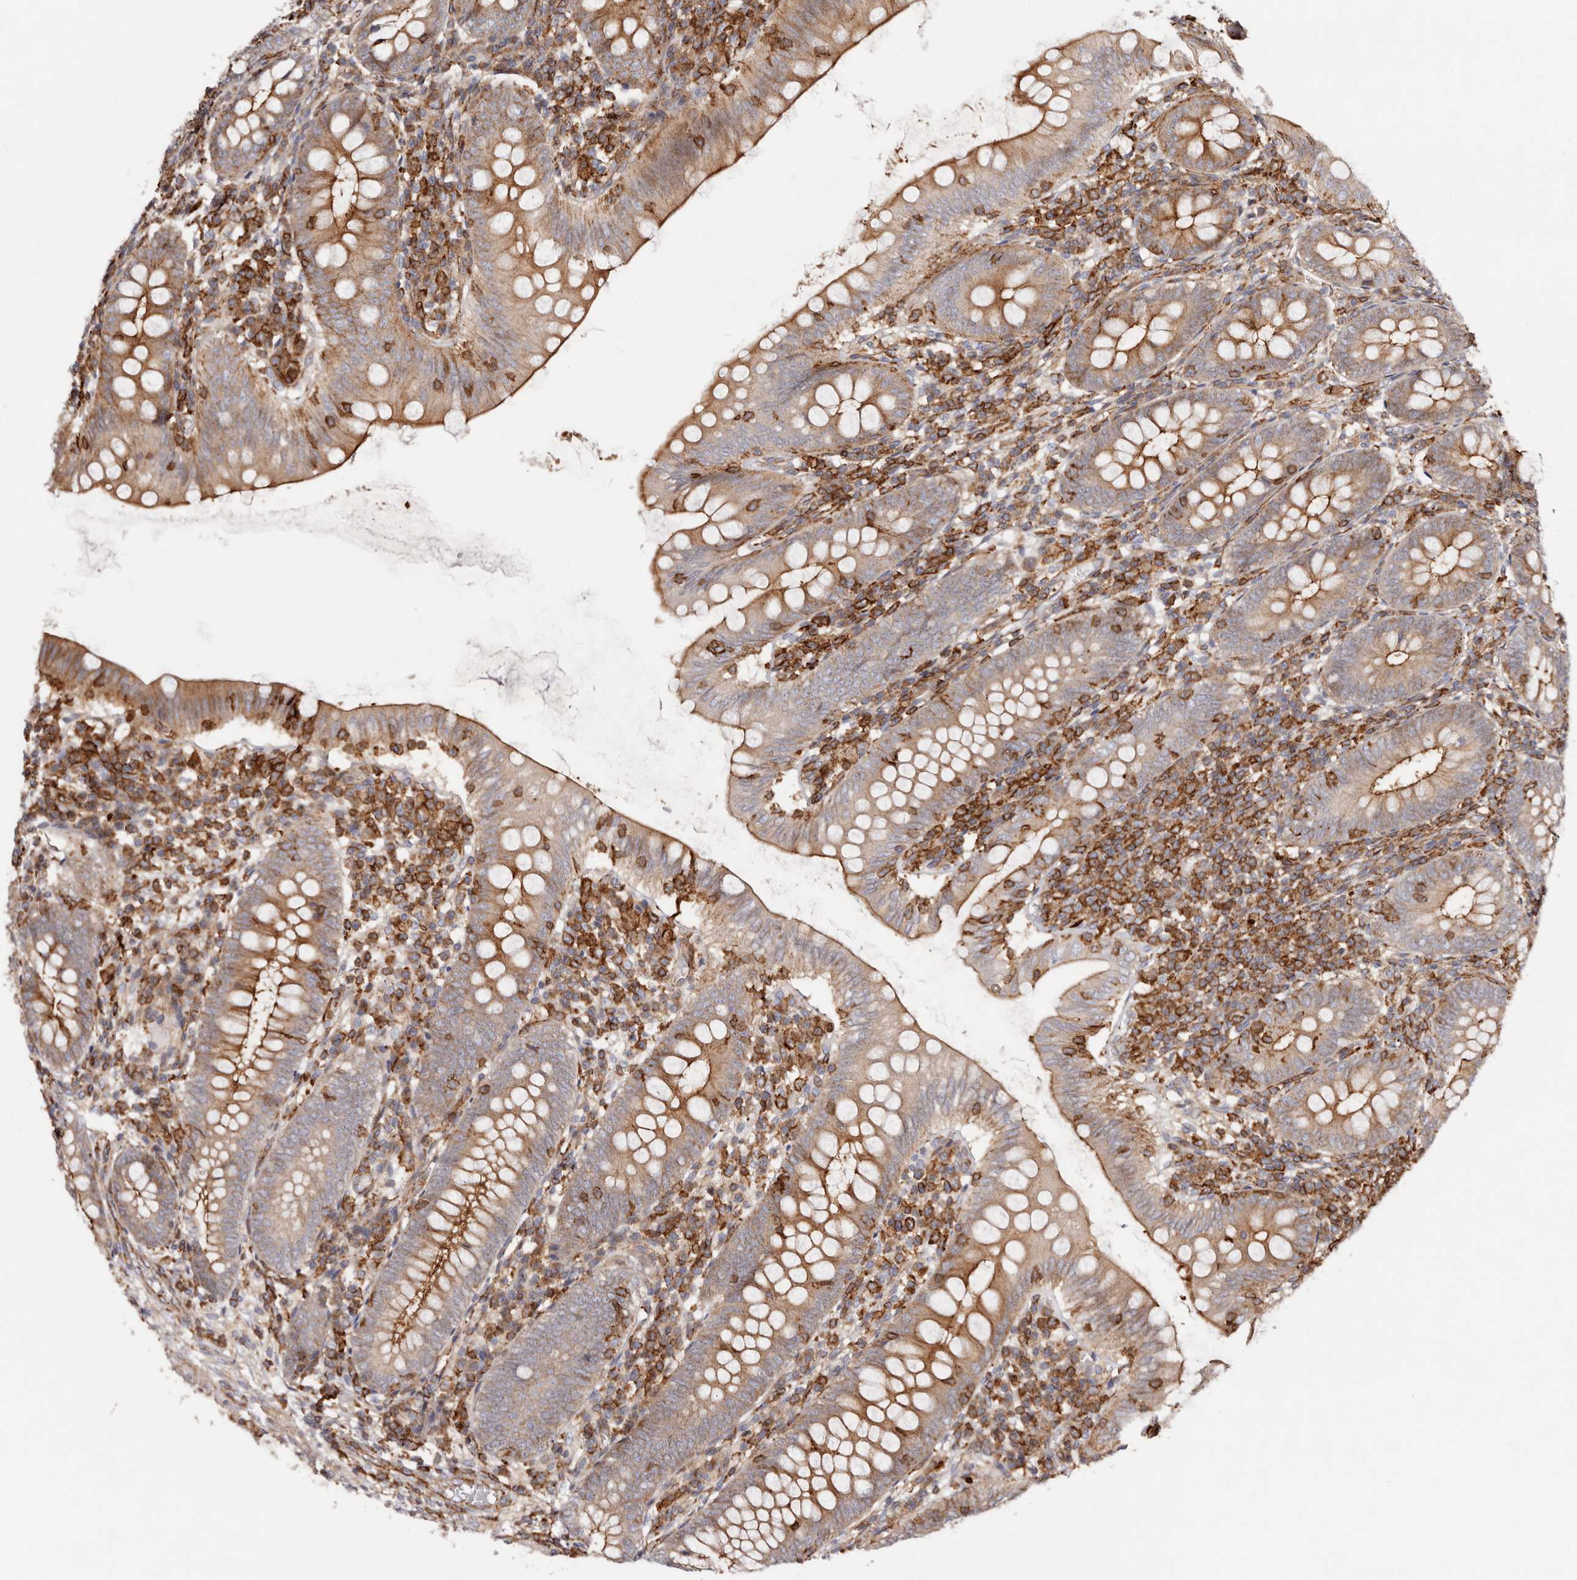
{"staining": {"intensity": "strong", "quantity": ">75%", "location": "cytoplasmic/membranous"}, "tissue": "appendix", "cell_type": "Glandular cells", "image_type": "normal", "snomed": [{"axis": "morphology", "description": "Normal tissue, NOS"}, {"axis": "topography", "description": "Appendix"}], "caption": "Glandular cells reveal high levels of strong cytoplasmic/membranous expression in about >75% of cells in unremarkable appendix.", "gene": "PTPN22", "patient": {"sex": "male", "age": 14}}